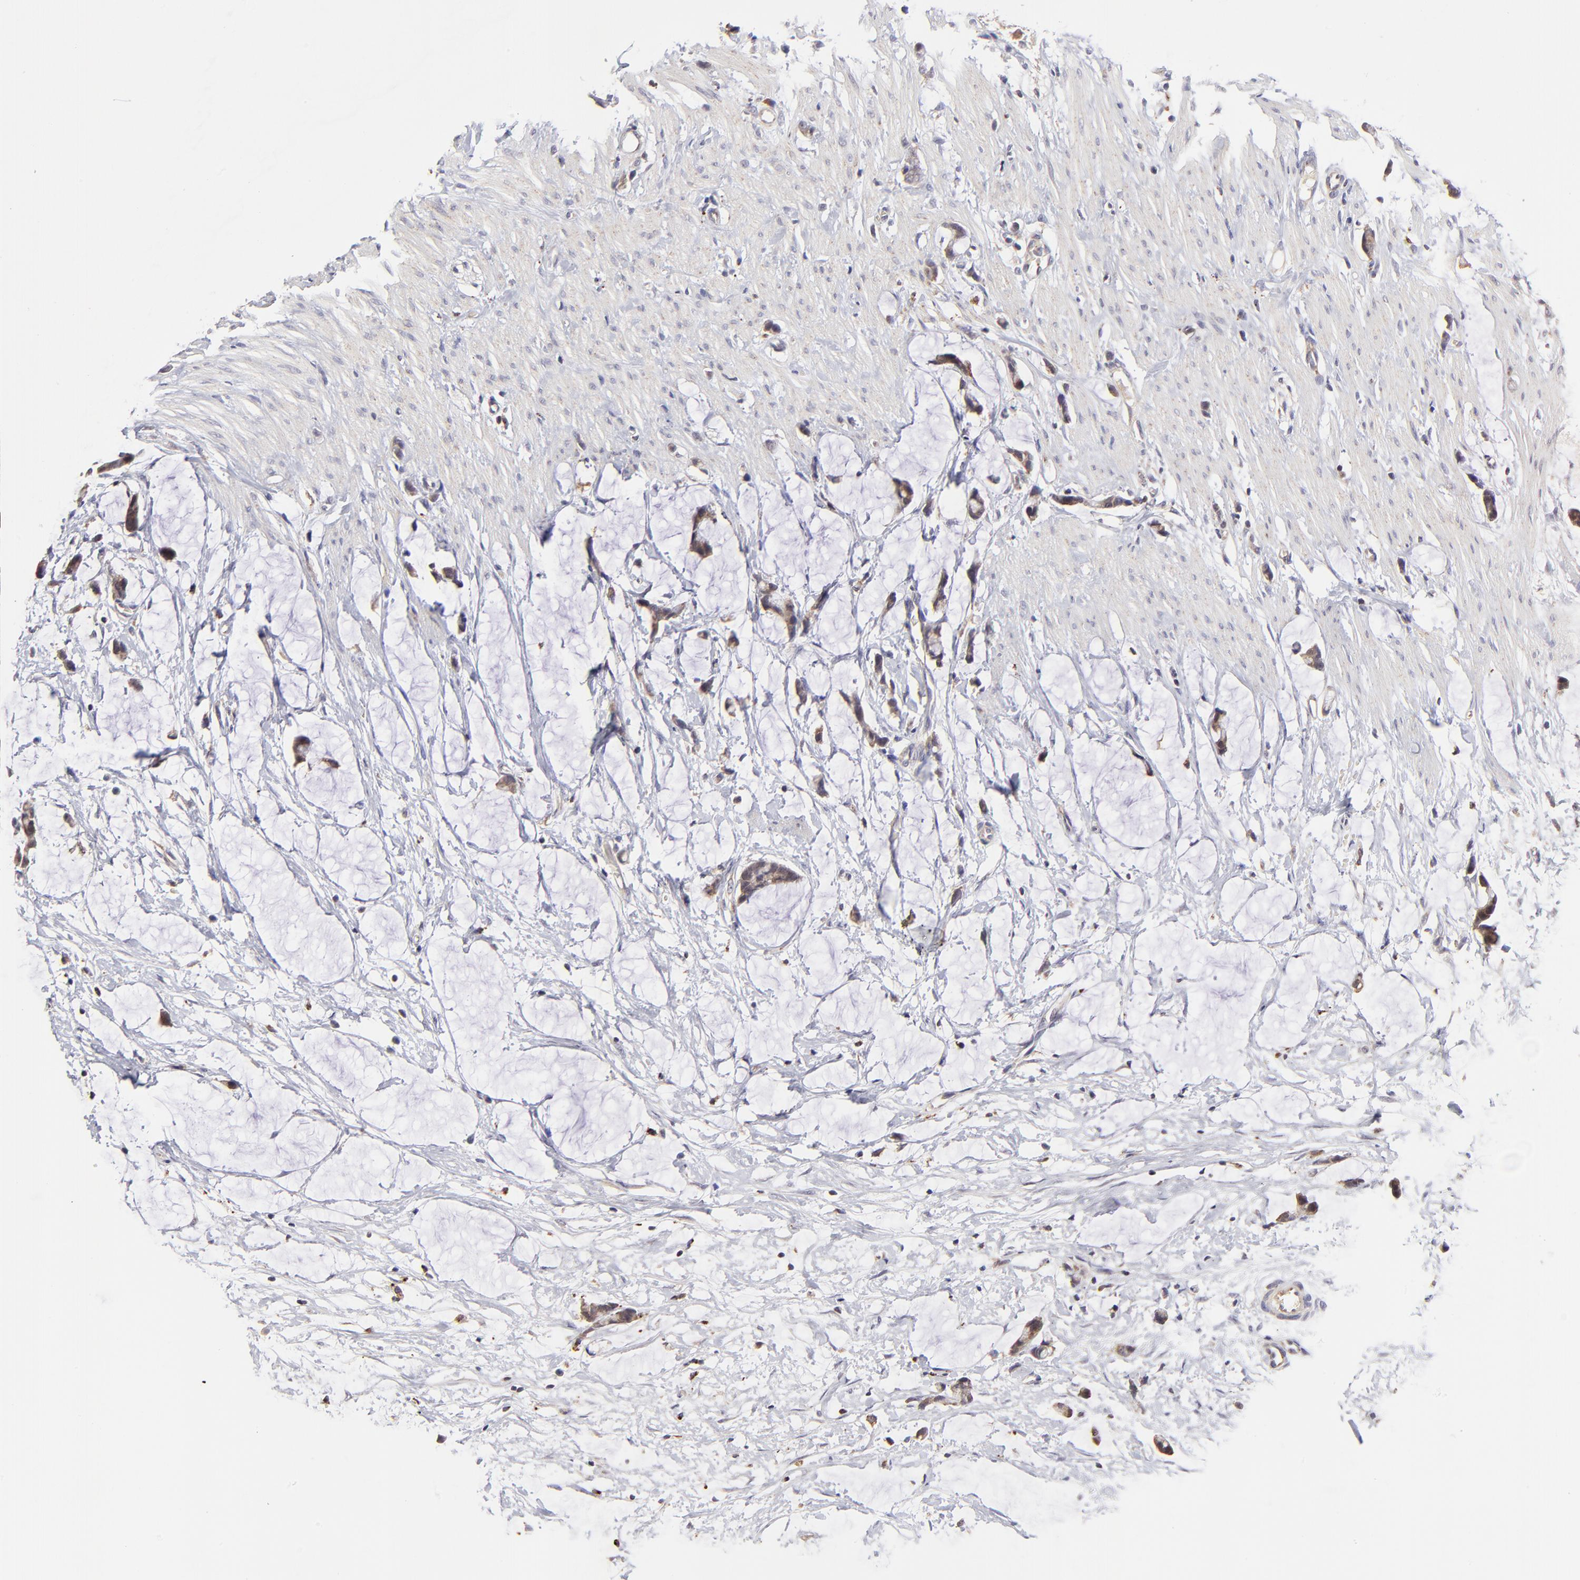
{"staining": {"intensity": "weak", "quantity": ">75%", "location": "cytoplasmic/membranous"}, "tissue": "colorectal cancer", "cell_type": "Tumor cells", "image_type": "cancer", "snomed": [{"axis": "morphology", "description": "Adenocarcinoma, NOS"}, {"axis": "topography", "description": "Colon"}], "caption": "Colorectal adenocarcinoma stained with a brown dye demonstrates weak cytoplasmic/membranous positive expression in approximately >75% of tumor cells.", "gene": "MAP2K7", "patient": {"sex": "male", "age": 14}}